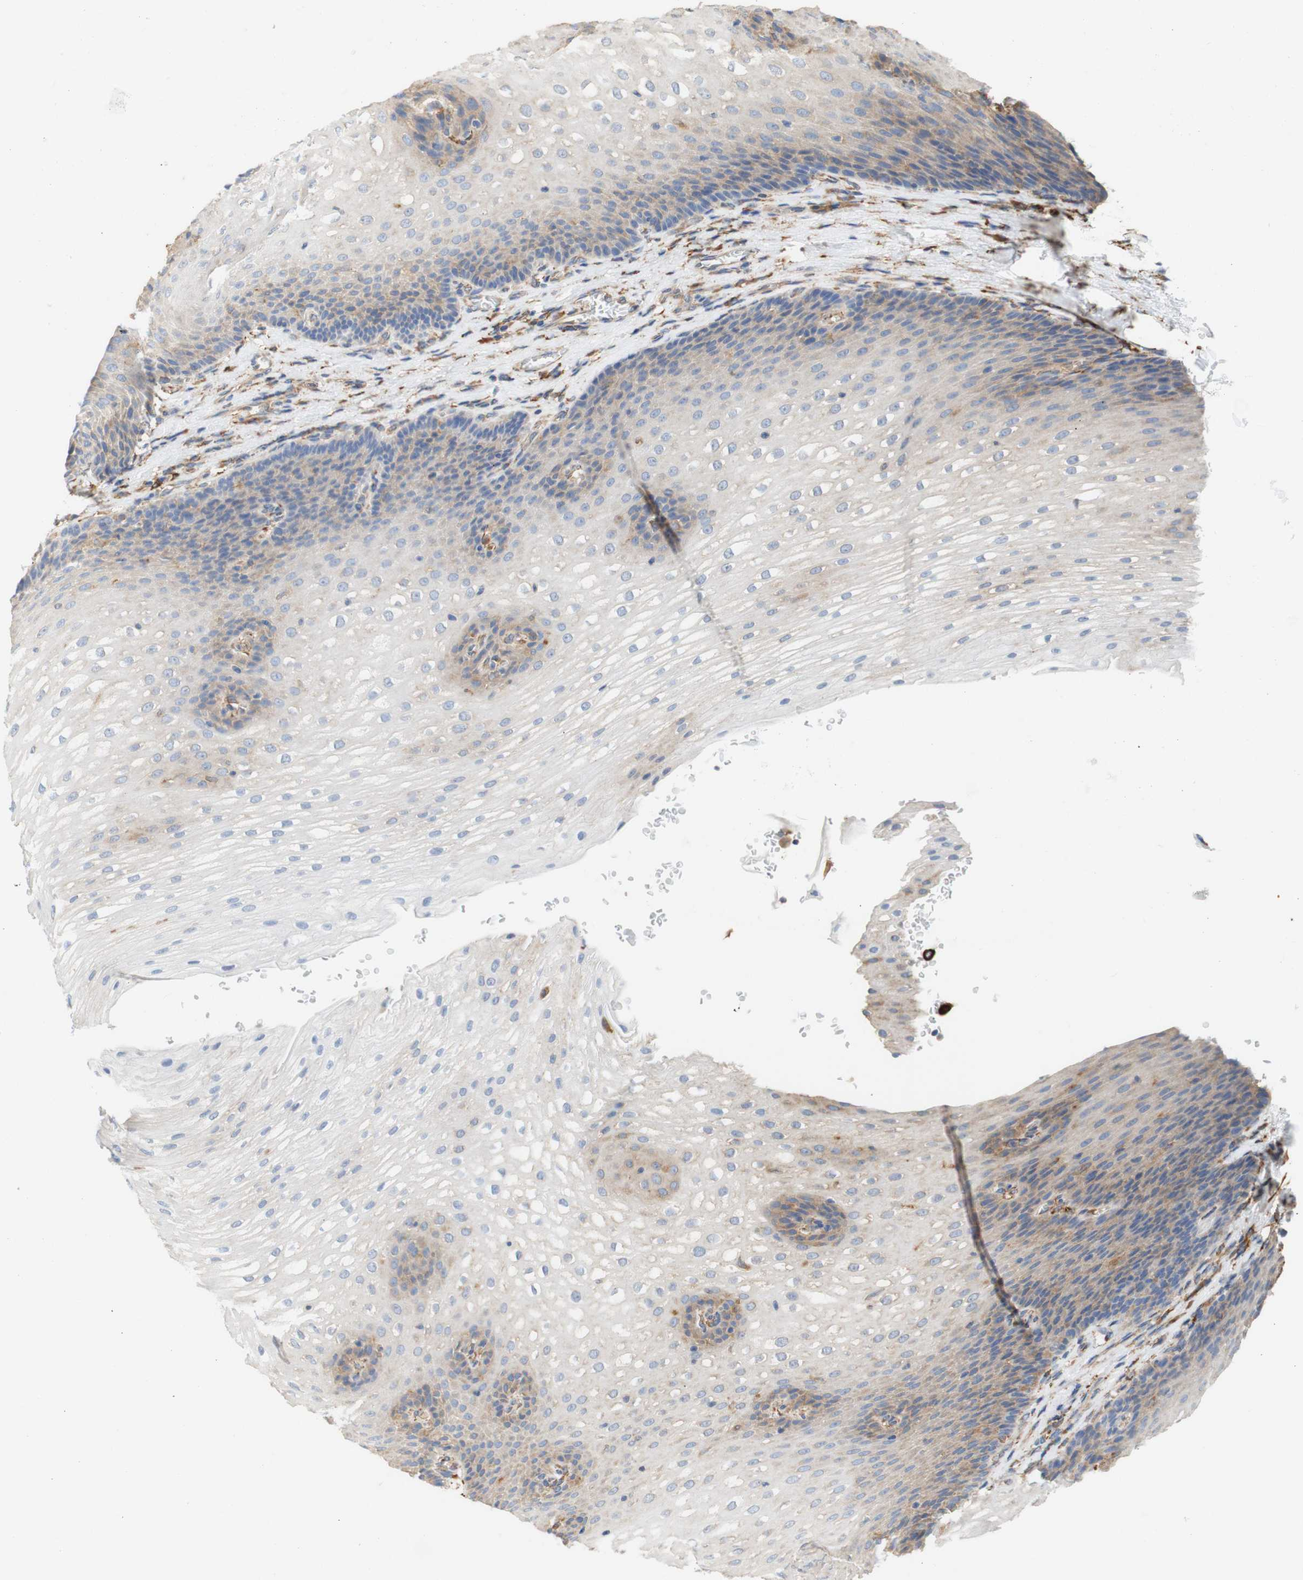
{"staining": {"intensity": "weak", "quantity": "25%-75%", "location": "cytoplasmic/membranous"}, "tissue": "esophagus", "cell_type": "Squamous epithelial cells", "image_type": "normal", "snomed": [{"axis": "morphology", "description": "Normal tissue, NOS"}, {"axis": "topography", "description": "Esophagus"}], "caption": "Approximately 25%-75% of squamous epithelial cells in unremarkable human esophagus demonstrate weak cytoplasmic/membranous protein positivity as visualized by brown immunohistochemical staining.", "gene": "EIF2AK4", "patient": {"sex": "male", "age": 48}}